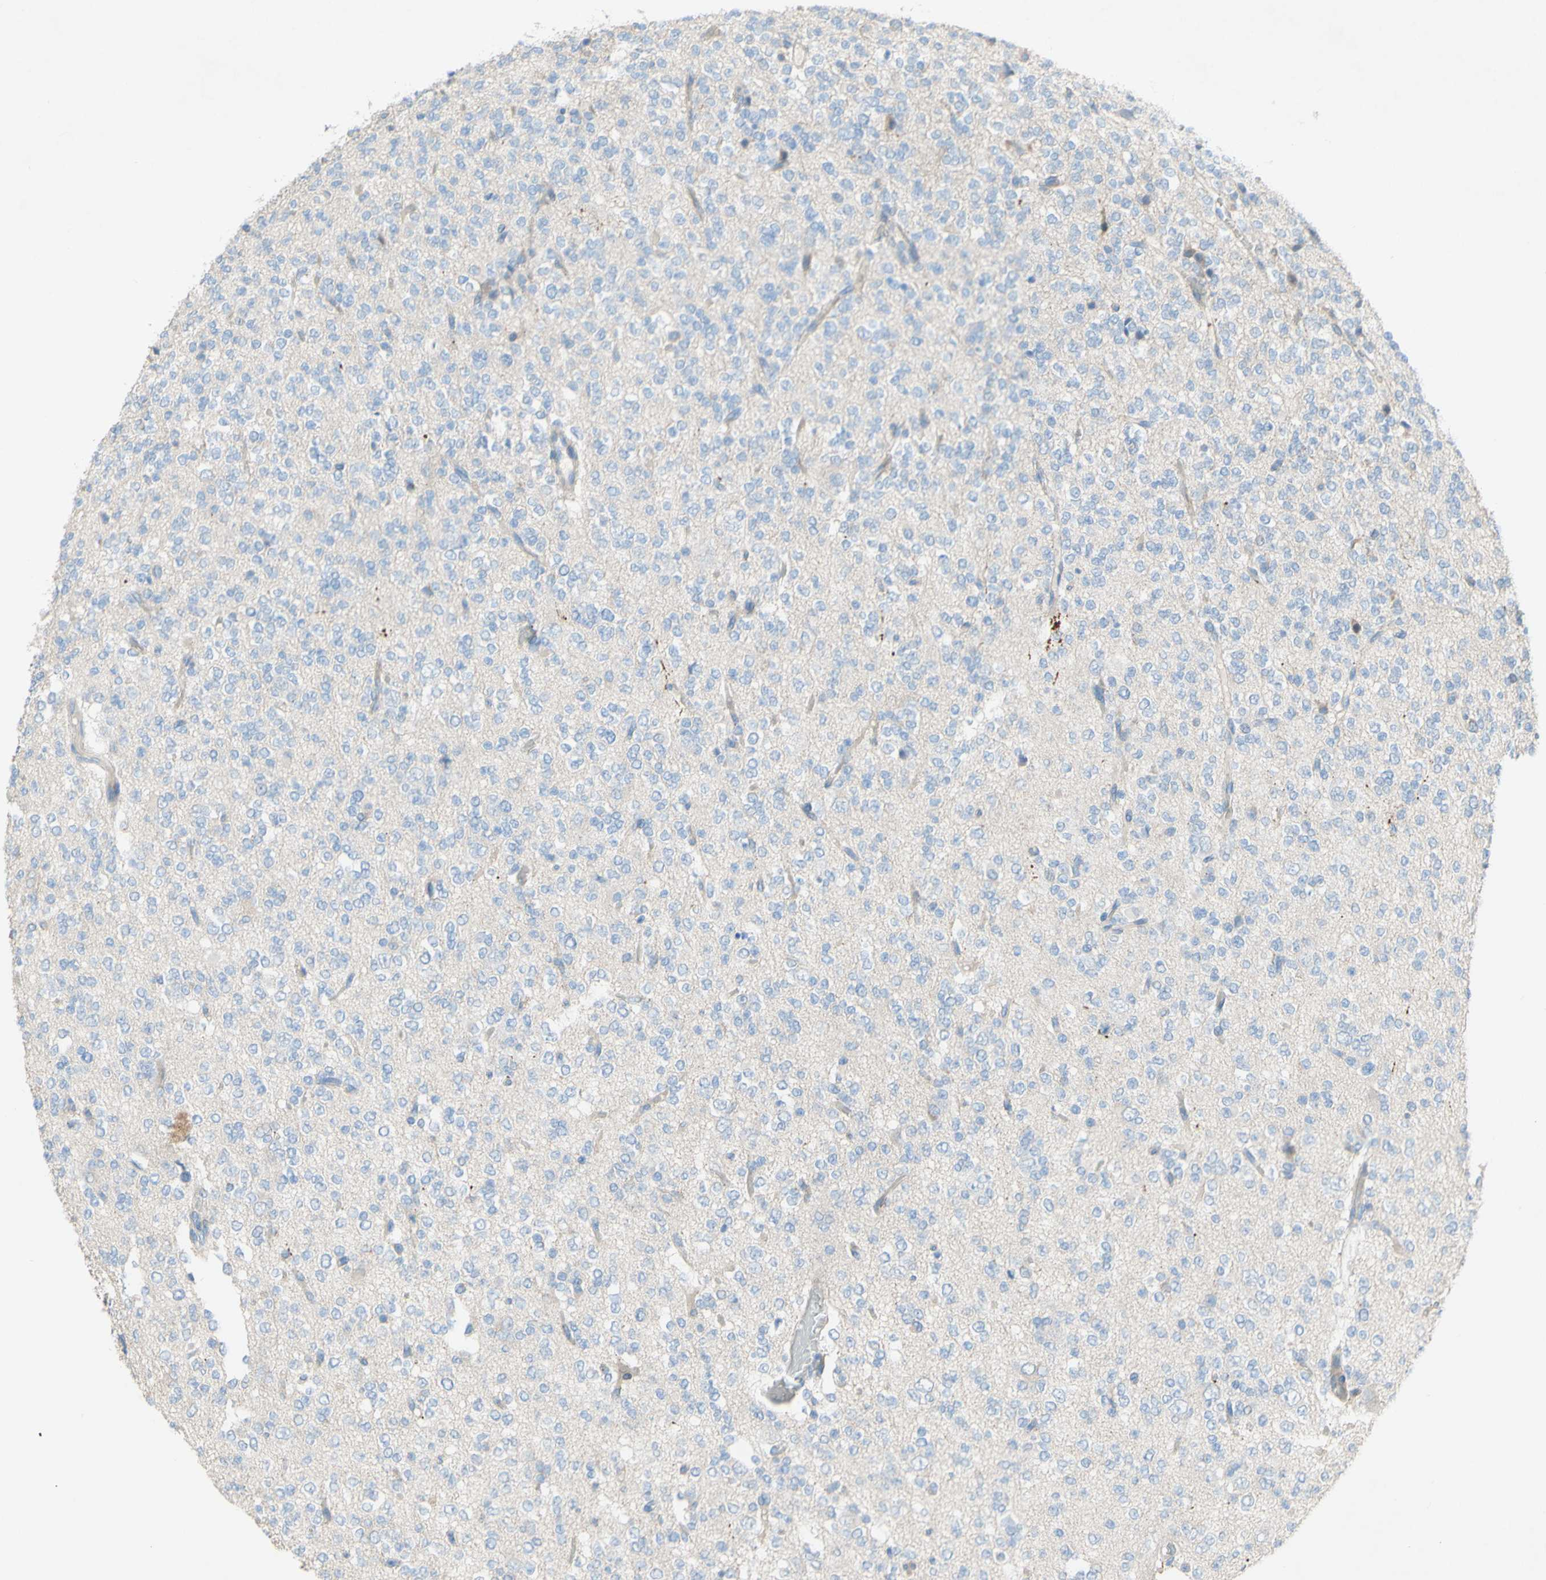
{"staining": {"intensity": "negative", "quantity": "none", "location": "none"}, "tissue": "glioma", "cell_type": "Tumor cells", "image_type": "cancer", "snomed": [{"axis": "morphology", "description": "Glioma, malignant, Low grade"}, {"axis": "topography", "description": "Brain"}], "caption": "Immunohistochemical staining of human glioma demonstrates no significant positivity in tumor cells.", "gene": "ACADL", "patient": {"sex": "male", "age": 38}}